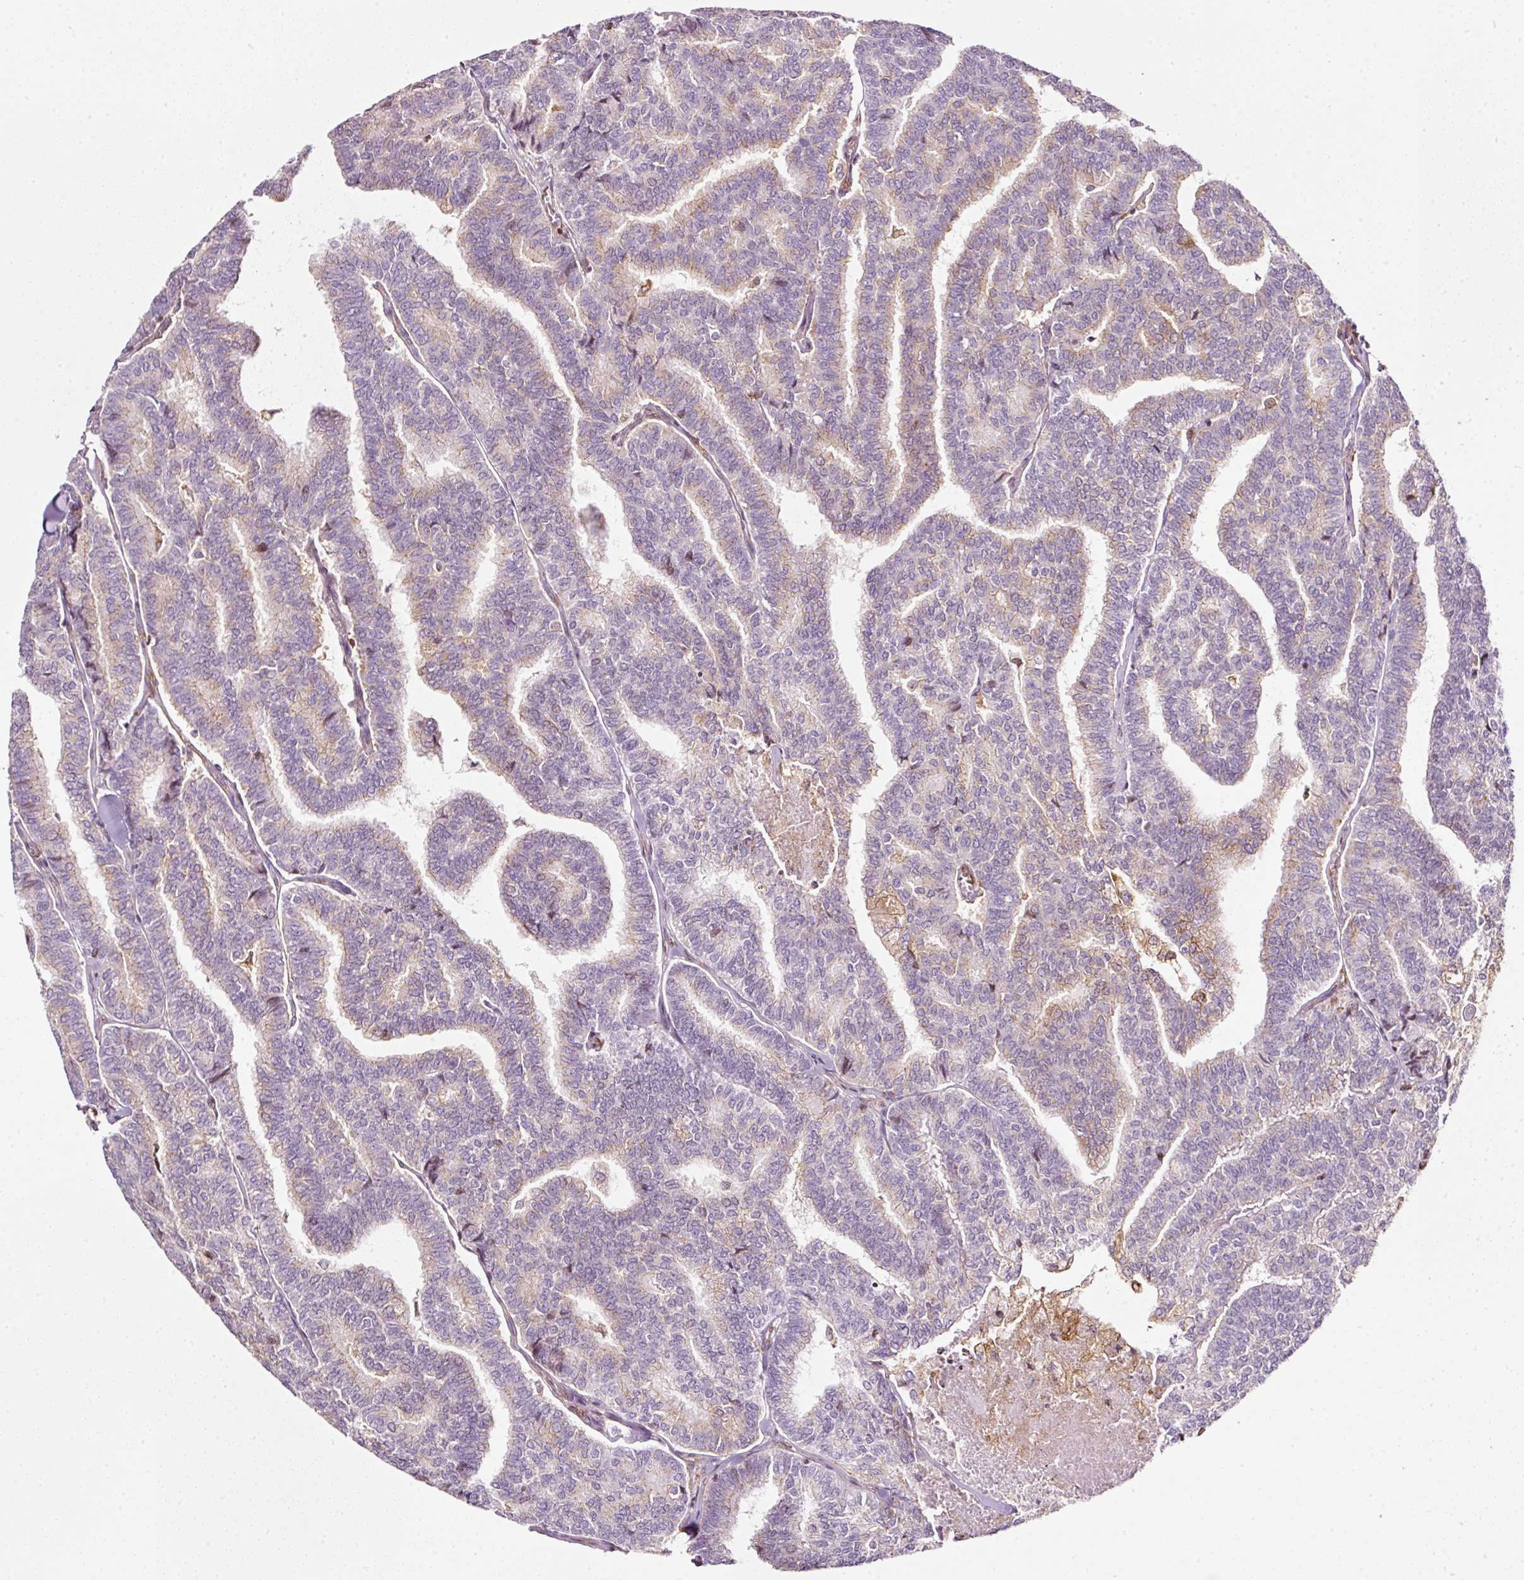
{"staining": {"intensity": "weak", "quantity": "25%-75%", "location": "cytoplasmic/membranous"}, "tissue": "thyroid cancer", "cell_type": "Tumor cells", "image_type": "cancer", "snomed": [{"axis": "morphology", "description": "Papillary adenocarcinoma, NOS"}, {"axis": "topography", "description": "Thyroid gland"}], "caption": "Thyroid cancer (papillary adenocarcinoma) stained with DAB immunohistochemistry displays low levels of weak cytoplasmic/membranous staining in approximately 25%-75% of tumor cells. (DAB (3,3'-diaminobenzidine) = brown stain, brightfield microscopy at high magnification).", "gene": "SCNM1", "patient": {"sex": "female", "age": 35}}